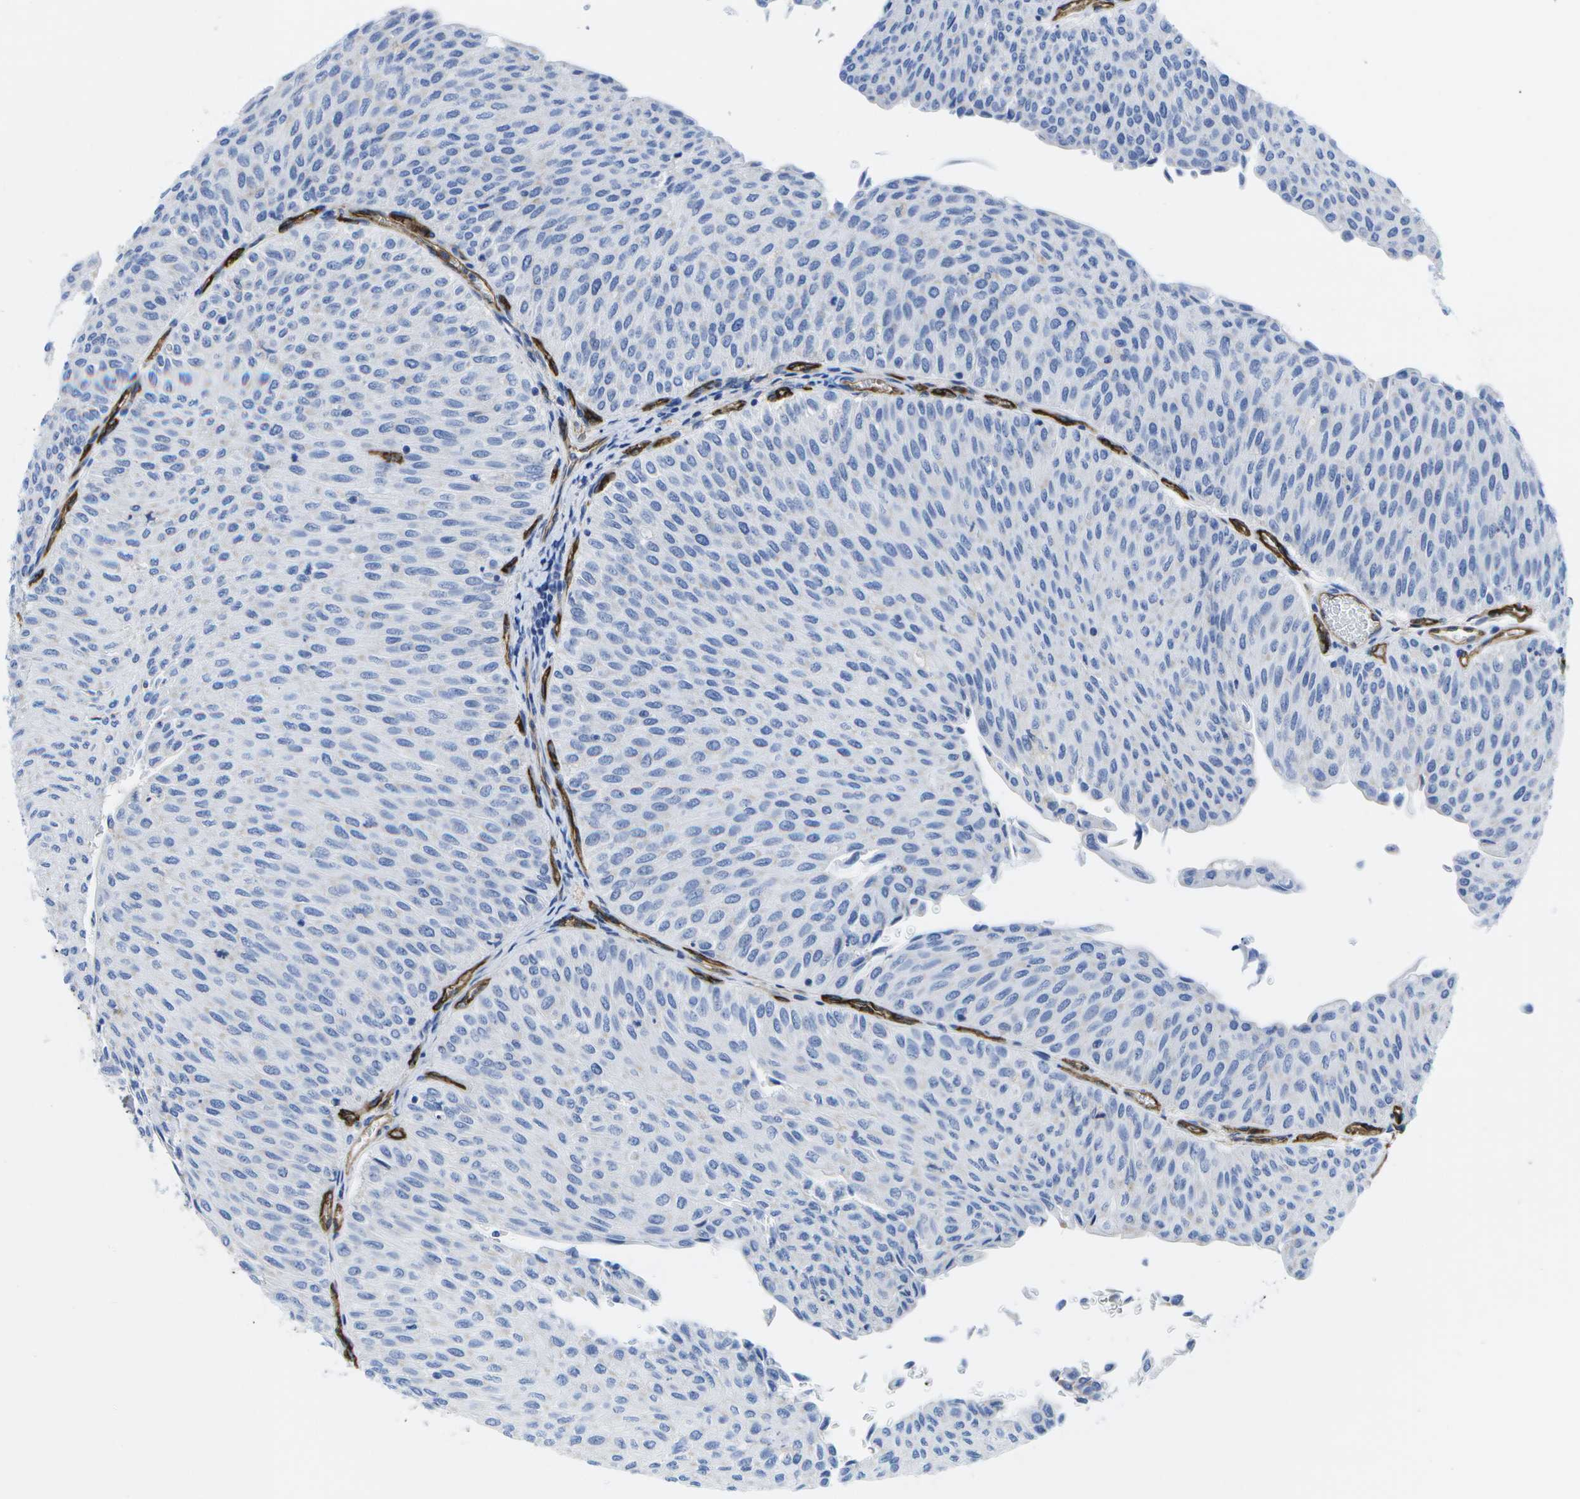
{"staining": {"intensity": "negative", "quantity": "none", "location": "none"}, "tissue": "urothelial cancer", "cell_type": "Tumor cells", "image_type": "cancer", "snomed": [{"axis": "morphology", "description": "Urothelial carcinoma, Low grade"}, {"axis": "topography", "description": "Urinary bladder"}], "caption": "Low-grade urothelial carcinoma stained for a protein using IHC exhibits no positivity tumor cells.", "gene": "DYSF", "patient": {"sex": "male", "age": 78}}